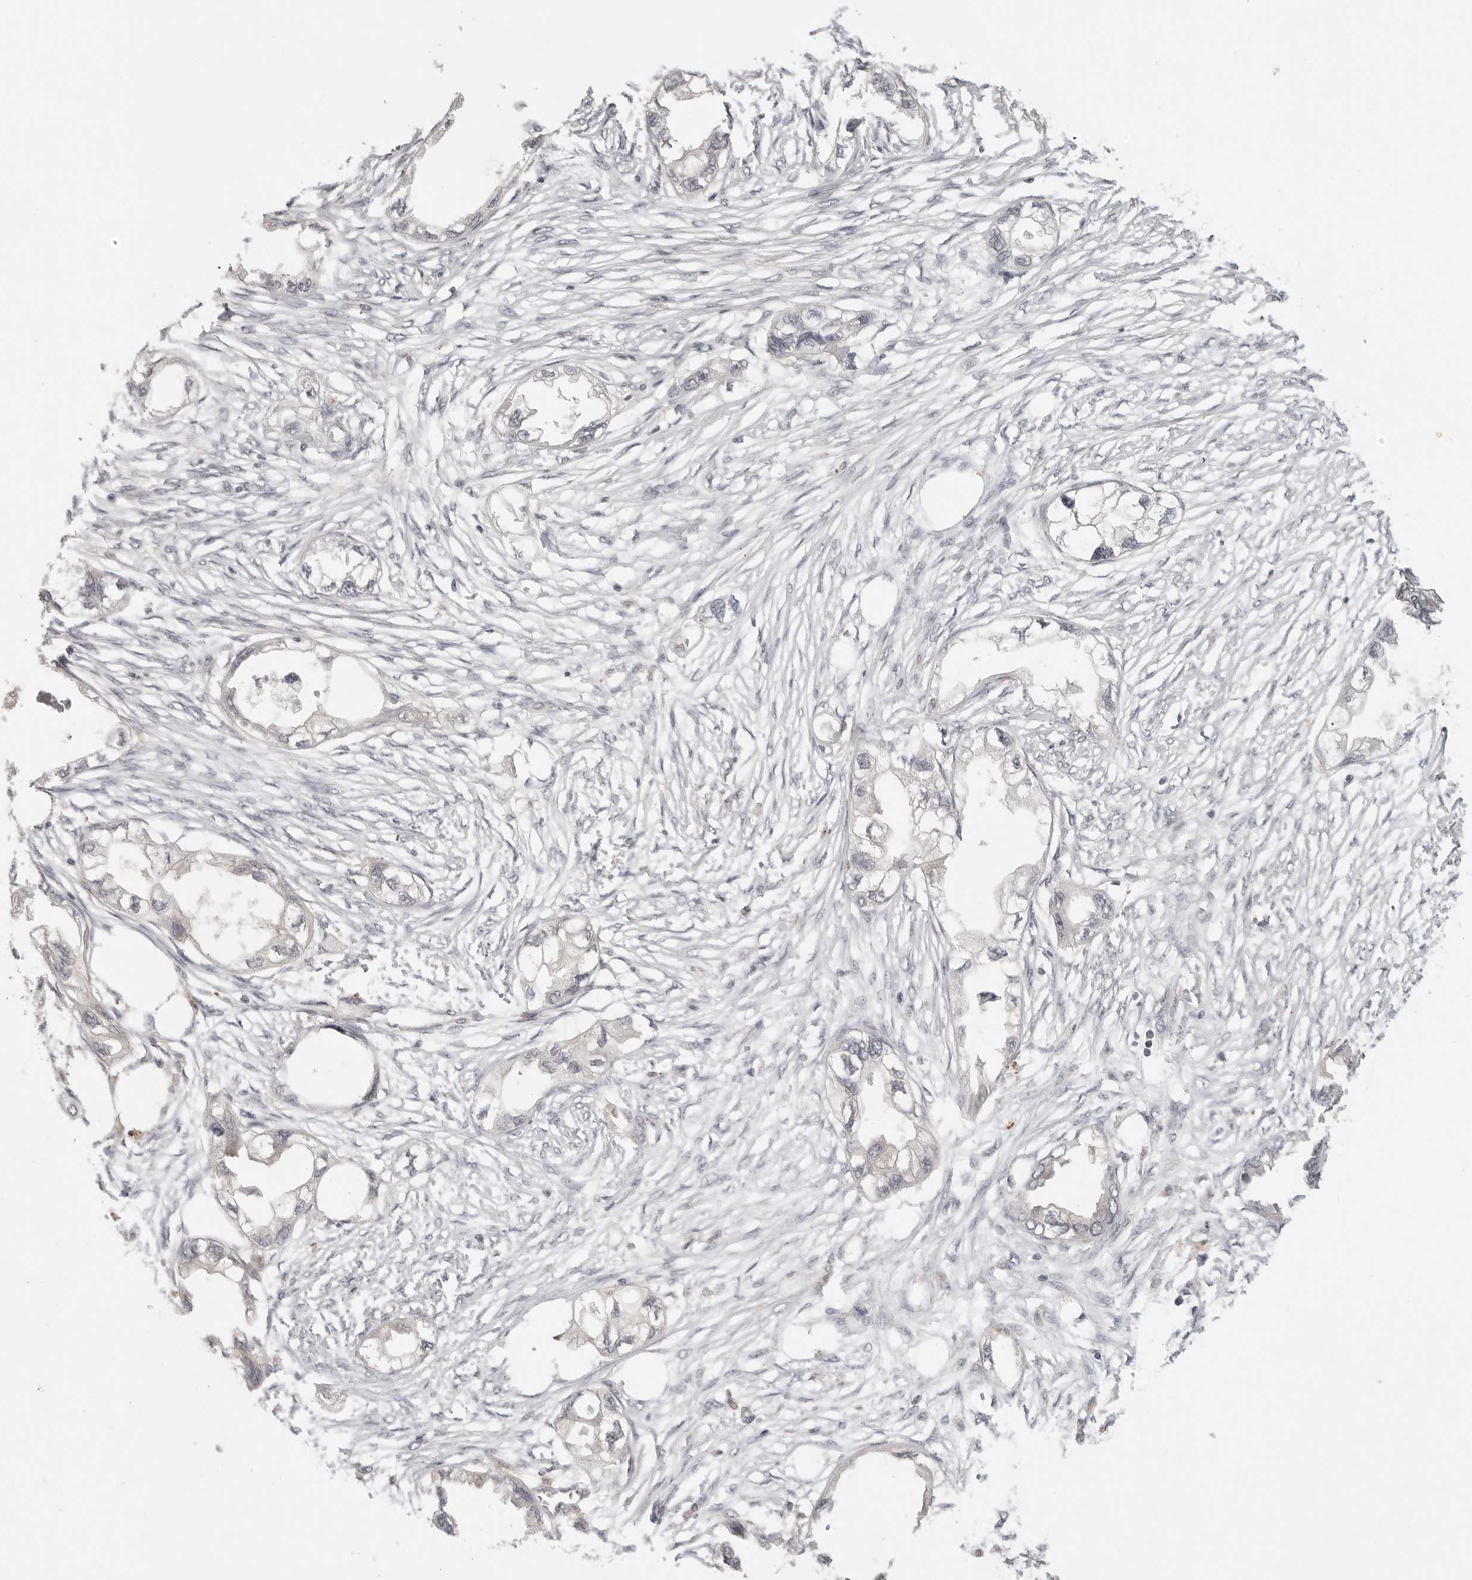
{"staining": {"intensity": "negative", "quantity": "none", "location": "none"}, "tissue": "endometrial cancer", "cell_type": "Tumor cells", "image_type": "cancer", "snomed": [{"axis": "morphology", "description": "Adenocarcinoma, NOS"}, {"axis": "morphology", "description": "Adenocarcinoma, metastatic, NOS"}, {"axis": "topography", "description": "Adipose tissue"}, {"axis": "topography", "description": "Endometrium"}], "caption": "This micrograph is of endometrial metastatic adenocarcinoma stained with IHC to label a protein in brown with the nuclei are counter-stained blue. There is no staining in tumor cells.", "gene": "DBNL", "patient": {"sex": "female", "age": 67}}